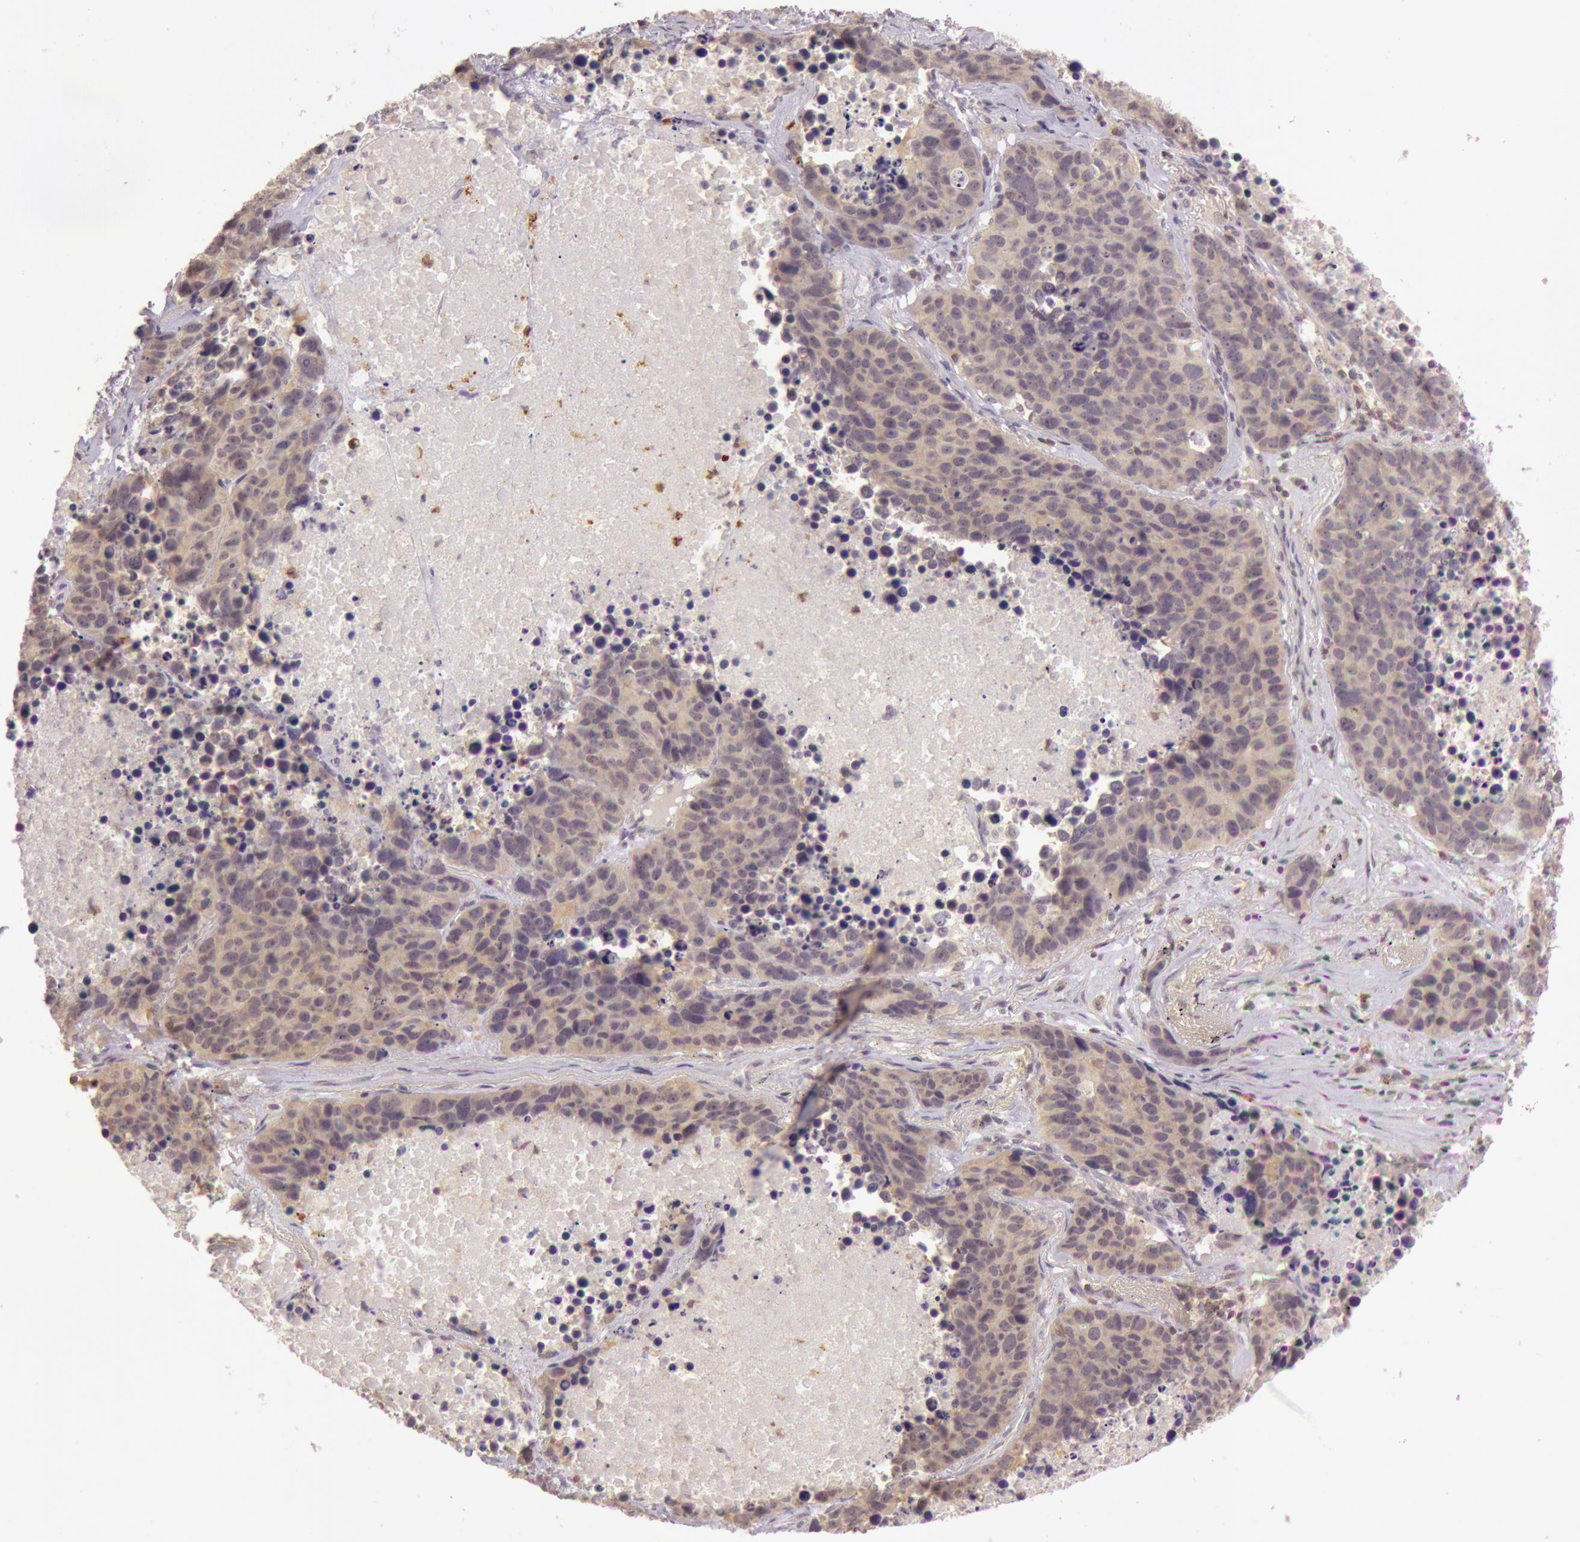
{"staining": {"intensity": "weak", "quantity": ">75%", "location": "cytoplasmic/membranous"}, "tissue": "lung cancer", "cell_type": "Tumor cells", "image_type": "cancer", "snomed": [{"axis": "morphology", "description": "Carcinoid, malignant, NOS"}, {"axis": "topography", "description": "Lung"}], "caption": "Protein staining shows weak cytoplasmic/membranous expression in about >75% of tumor cells in lung cancer (carcinoid (malignant)).", "gene": "ATG2B", "patient": {"sex": "male", "age": 60}}